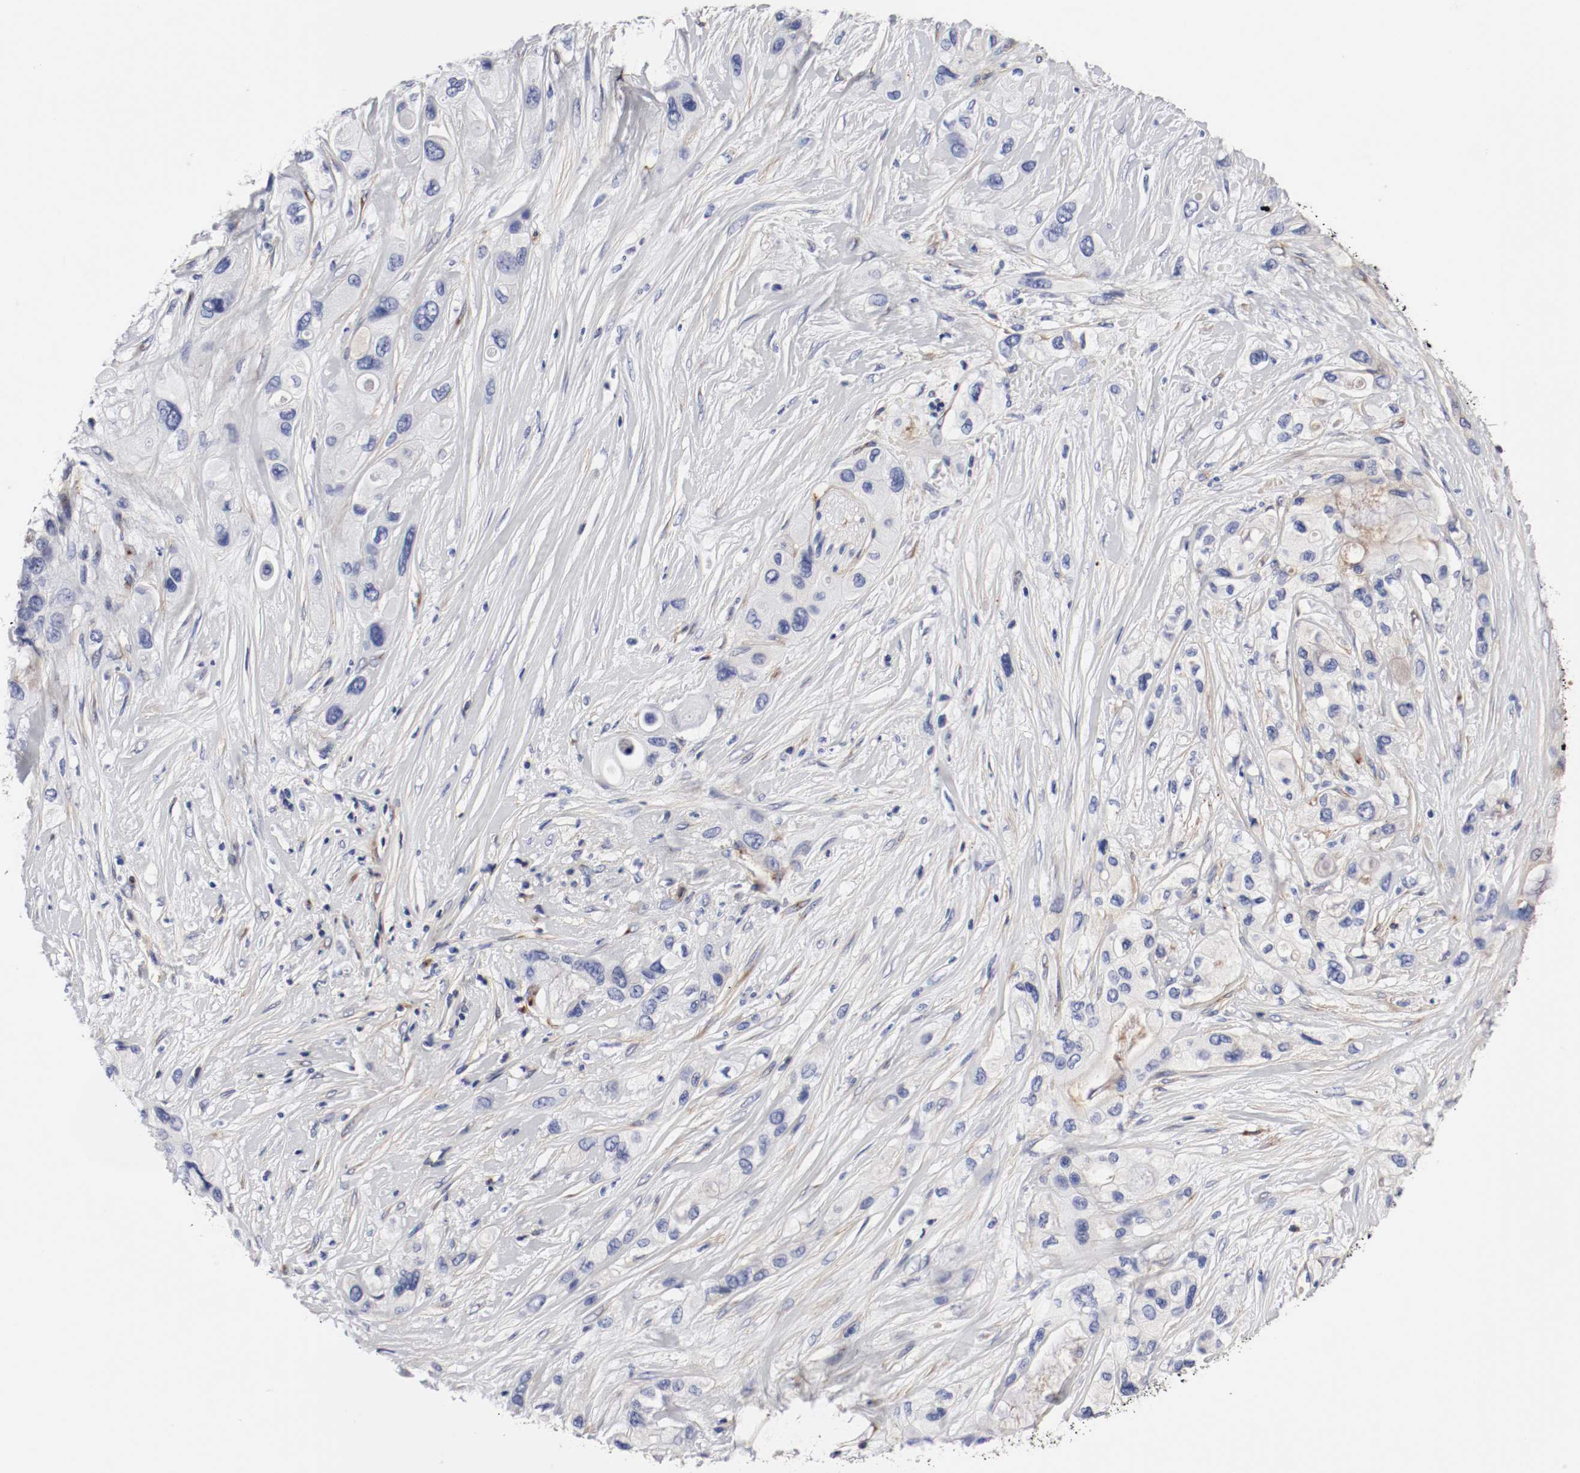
{"staining": {"intensity": "weak", "quantity": "<25%", "location": "cytoplasmic/membranous"}, "tissue": "pancreatic cancer", "cell_type": "Tumor cells", "image_type": "cancer", "snomed": [{"axis": "morphology", "description": "Adenocarcinoma, NOS"}, {"axis": "topography", "description": "Pancreas"}], "caption": "A high-resolution image shows IHC staining of pancreatic cancer (adenocarcinoma), which exhibits no significant staining in tumor cells. (DAB immunohistochemistry (IHC) visualized using brightfield microscopy, high magnification).", "gene": "IFITM1", "patient": {"sex": "female", "age": 59}}